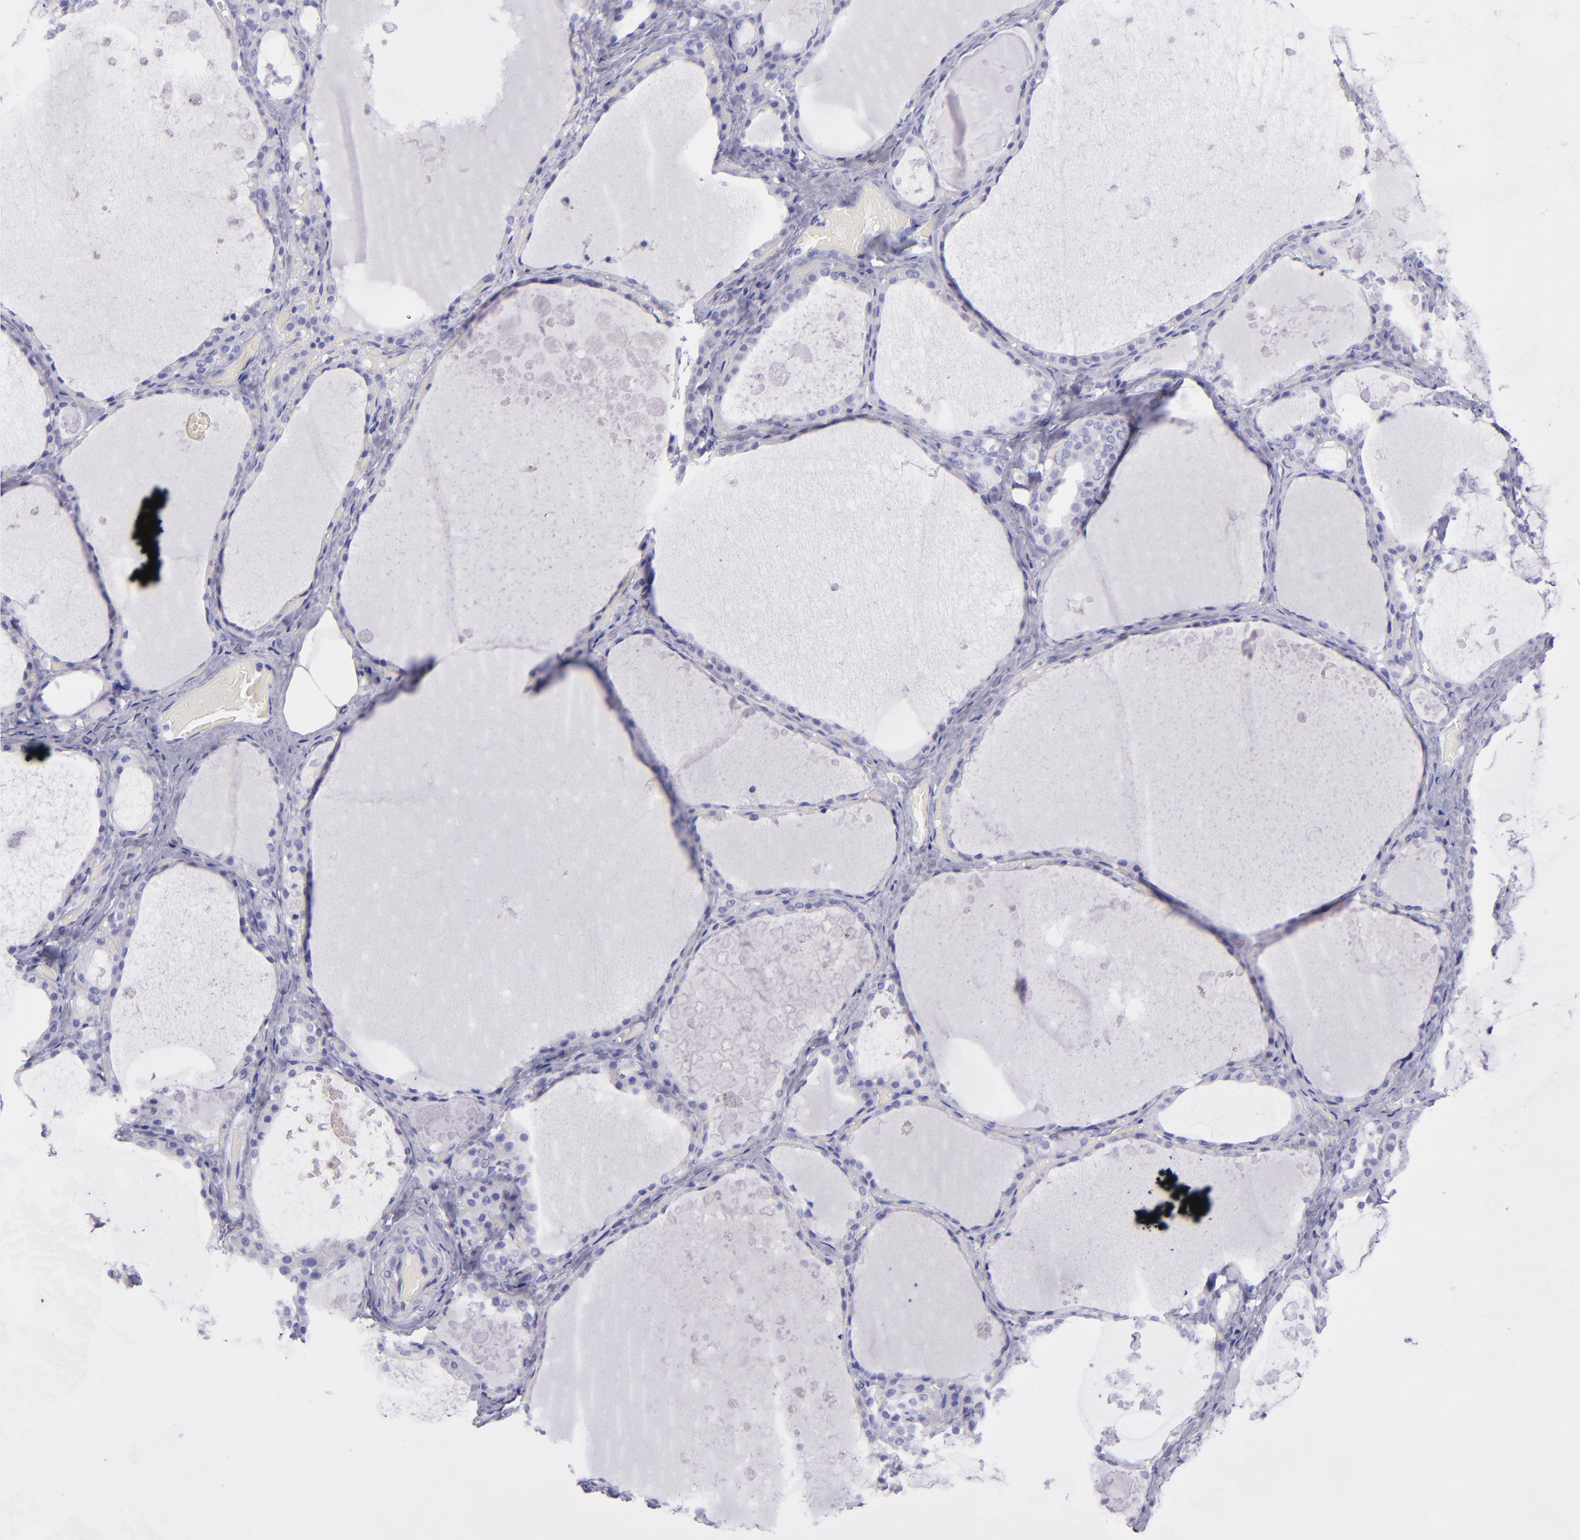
{"staining": {"intensity": "negative", "quantity": "none", "location": "none"}, "tissue": "thyroid gland", "cell_type": "Glandular cells", "image_type": "normal", "snomed": [{"axis": "morphology", "description": "Normal tissue, NOS"}, {"axis": "topography", "description": "Thyroid gland"}], "caption": "The immunohistochemistry (IHC) histopathology image has no significant staining in glandular cells of thyroid gland.", "gene": "TNNT3", "patient": {"sex": "male", "age": 61}}